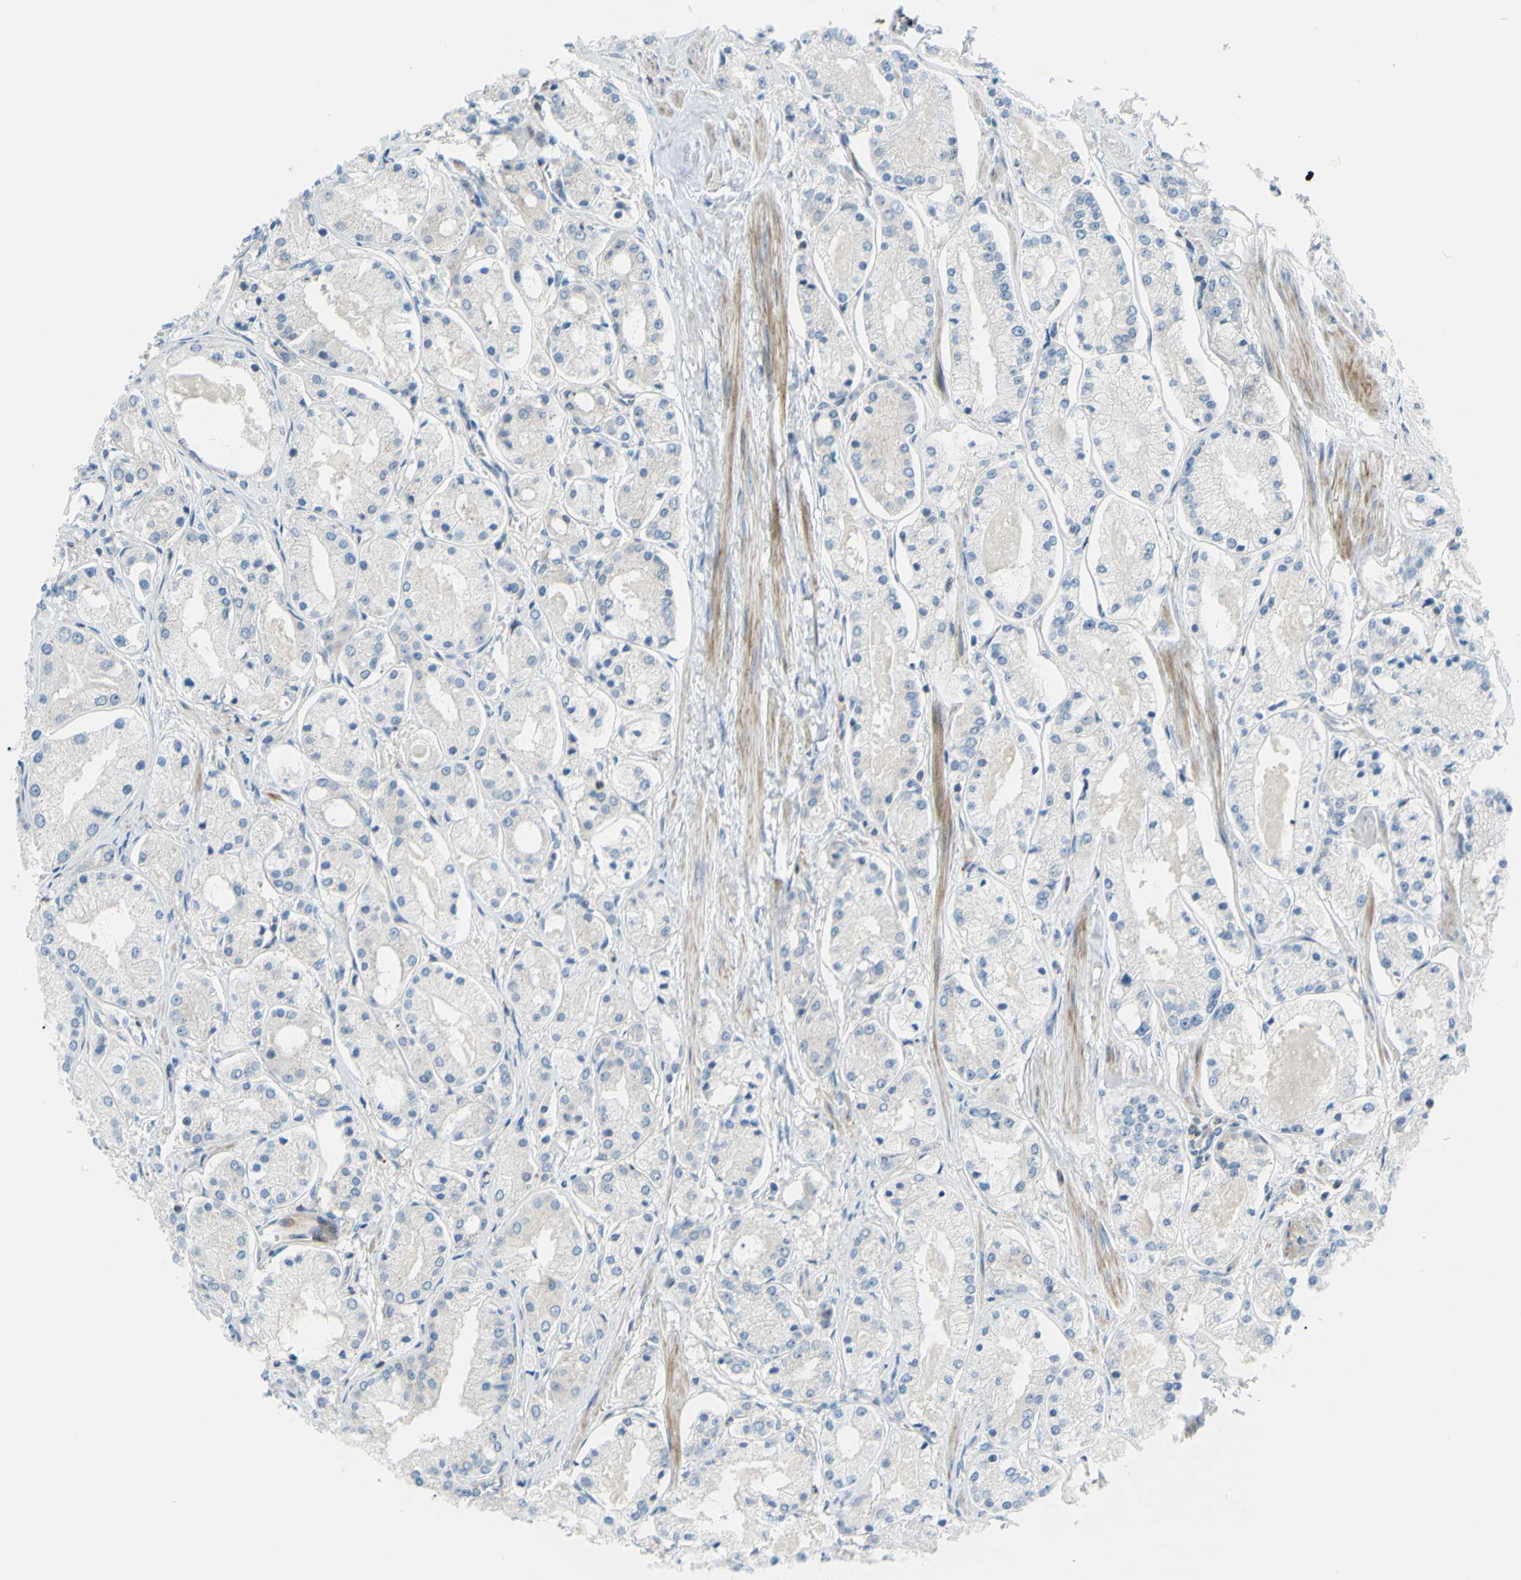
{"staining": {"intensity": "negative", "quantity": "none", "location": "none"}, "tissue": "prostate cancer", "cell_type": "Tumor cells", "image_type": "cancer", "snomed": [{"axis": "morphology", "description": "Adenocarcinoma, High grade"}, {"axis": "topography", "description": "Prostate"}], "caption": "There is no significant expression in tumor cells of prostate cancer (adenocarcinoma (high-grade)).", "gene": "PAK2", "patient": {"sex": "male", "age": 66}}